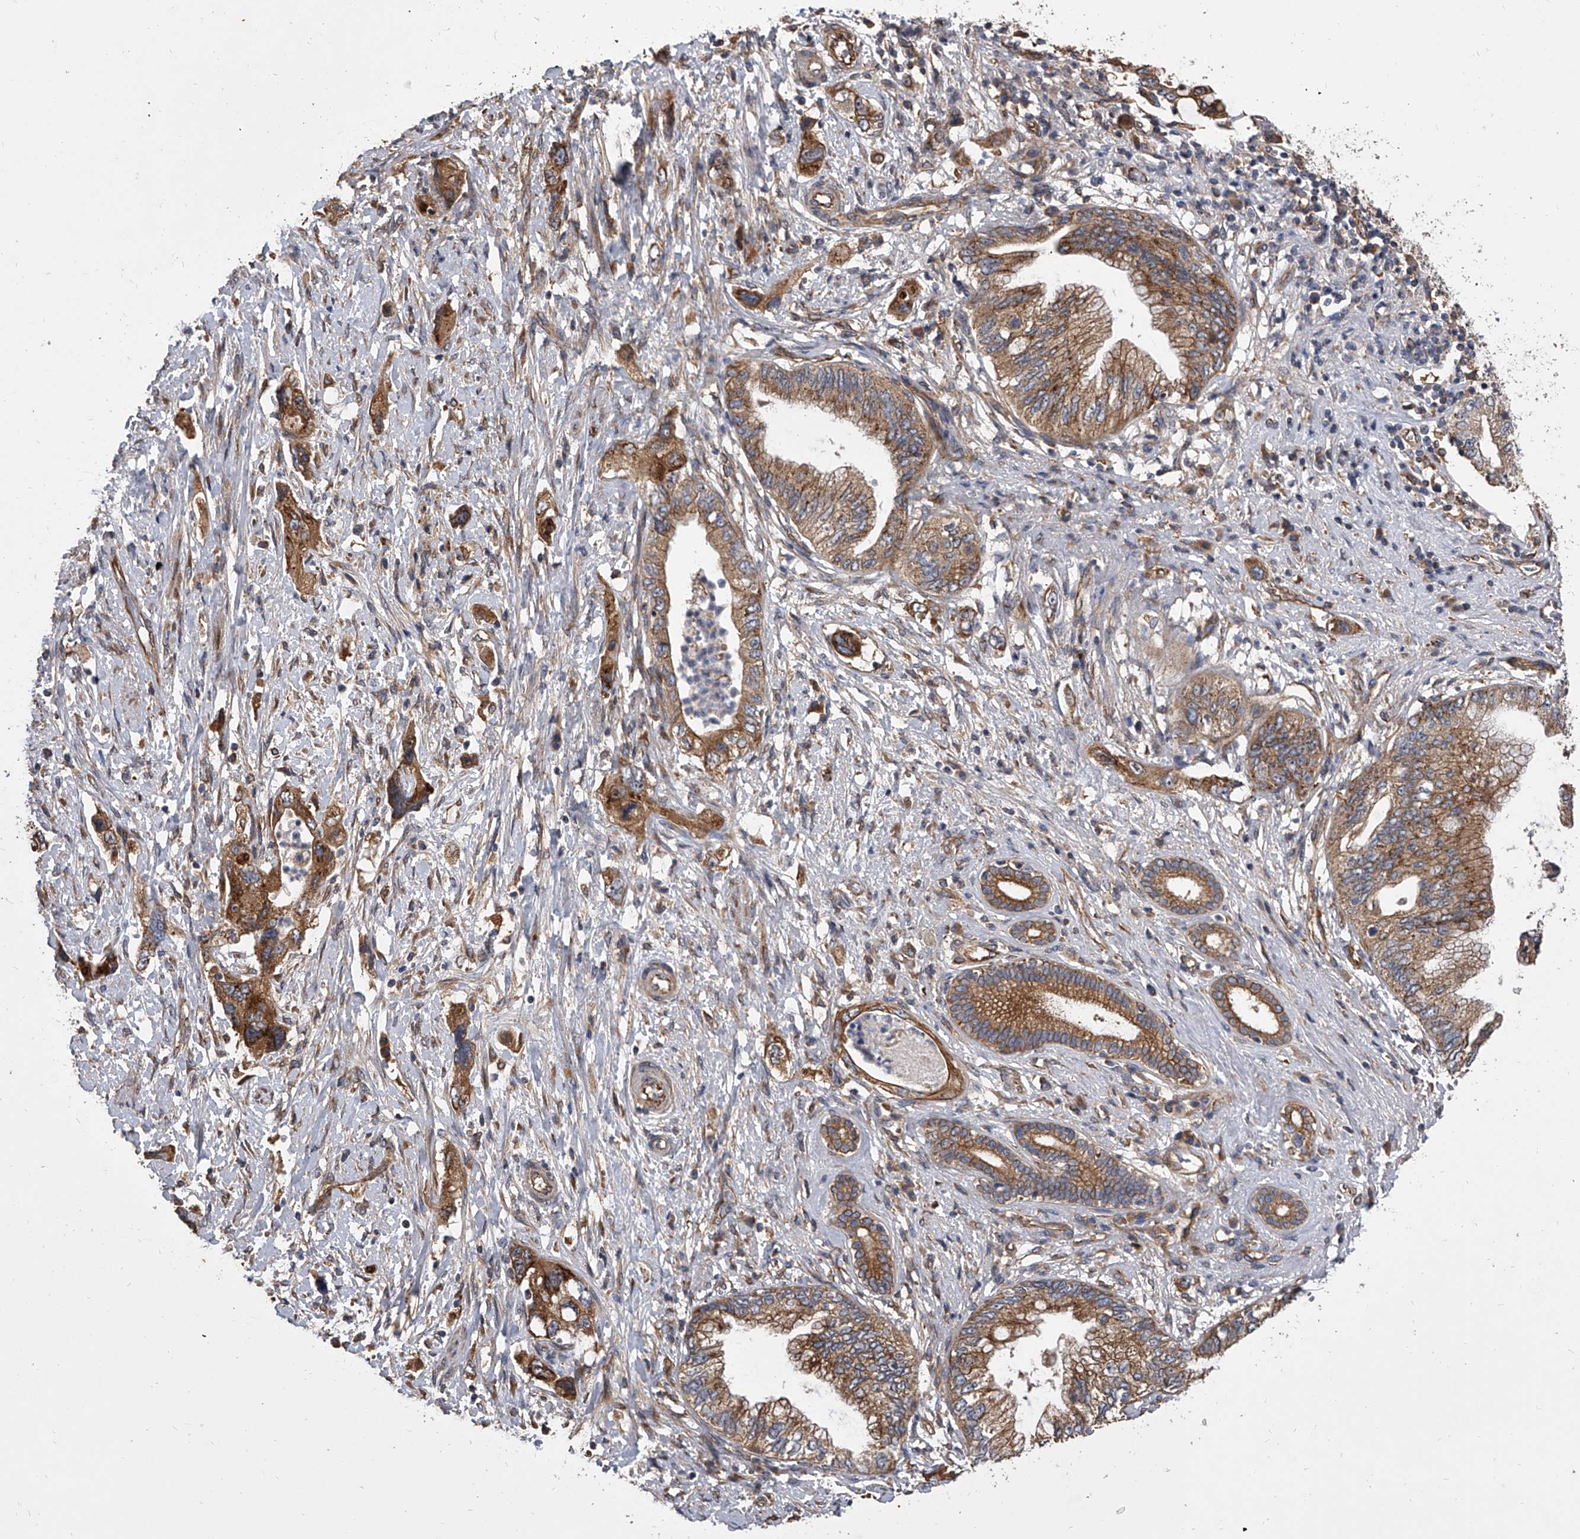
{"staining": {"intensity": "moderate", "quantity": ">75%", "location": "cytoplasmic/membranous"}, "tissue": "pancreatic cancer", "cell_type": "Tumor cells", "image_type": "cancer", "snomed": [{"axis": "morphology", "description": "Adenocarcinoma, NOS"}, {"axis": "topography", "description": "Pancreas"}], "caption": "Pancreatic cancer stained with immunohistochemistry demonstrates moderate cytoplasmic/membranous positivity in about >75% of tumor cells.", "gene": "EXOC4", "patient": {"sex": "female", "age": 73}}